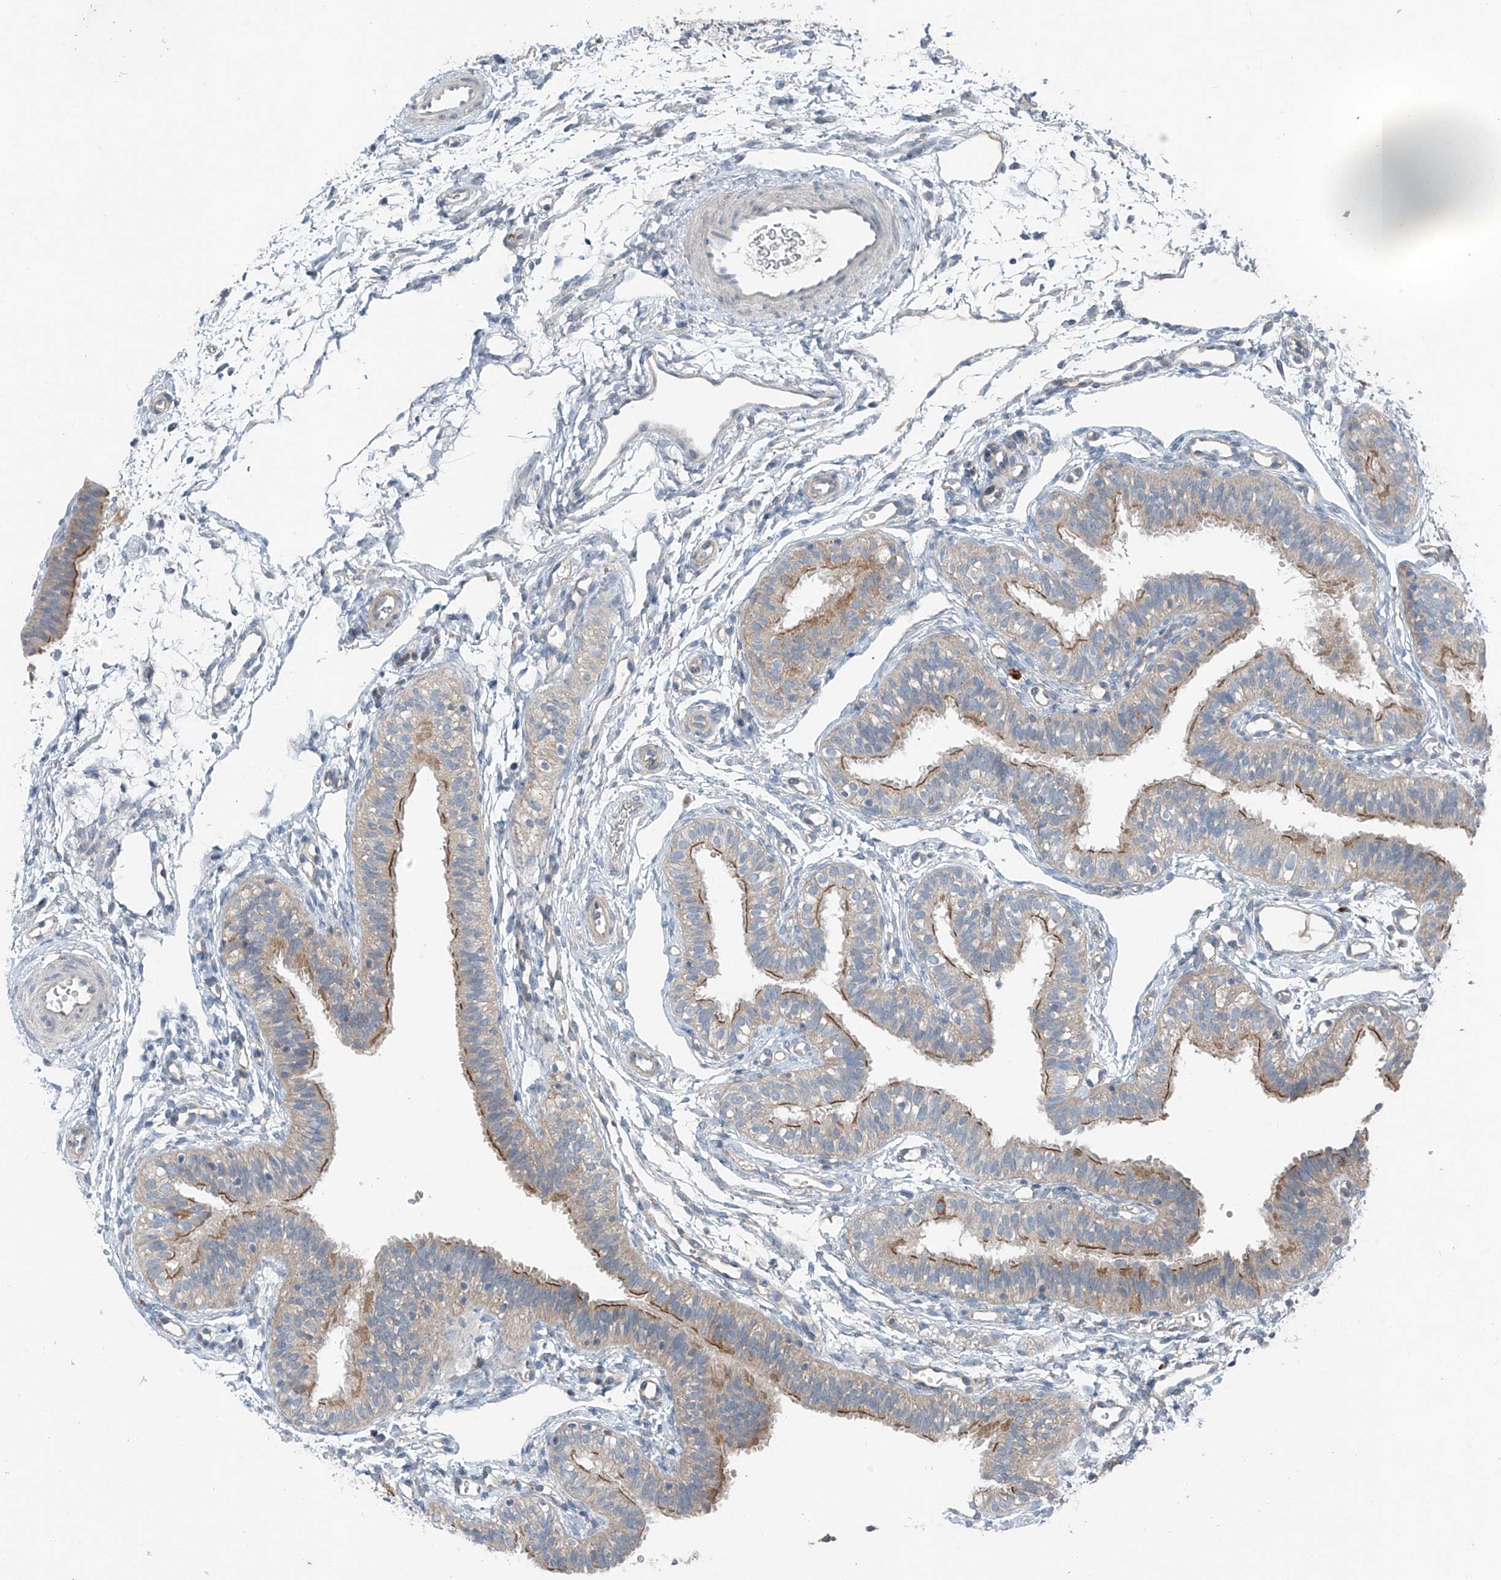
{"staining": {"intensity": "moderate", "quantity": "<25%", "location": "cytoplasmic/membranous"}, "tissue": "fallopian tube", "cell_type": "Glandular cells", "image_type": "normal", "snomed": [{"axis": "morphology", "description": "Normal tissue, NOS"}, {"axis": "topography", "description": "Fallopian tube"}], "caption": "Benign fallopian tube shows moderate cytoplasmic/membranous expression in about <25% of glandular cells, visualized by immunohistochemistry. The protein of interest is shown in brown color, while the nuclei are stained blue.", "gene": "FOXRED2", "patient": {"sex": "female", "age": 35}}